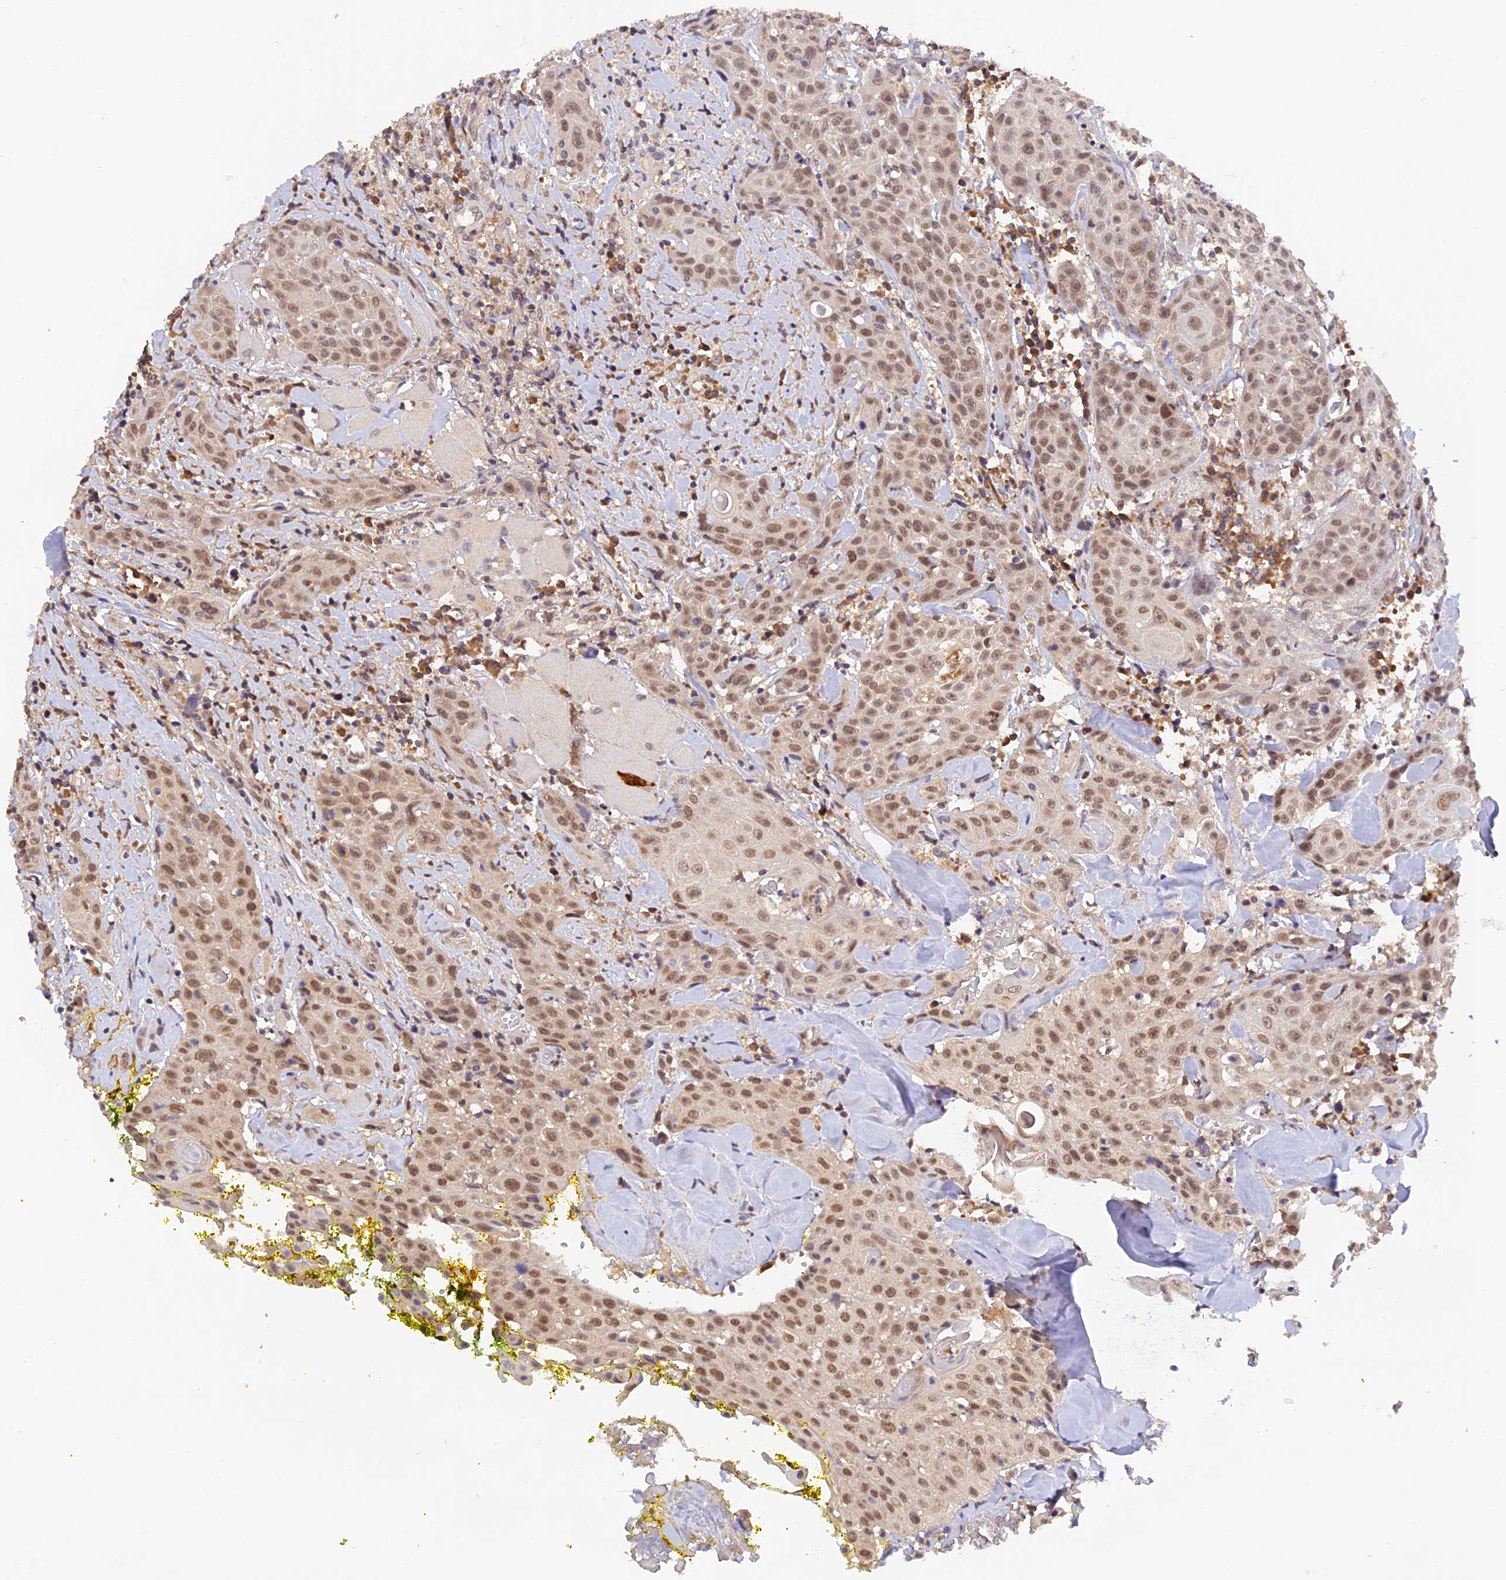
{"staining": {"intensity": "moderate", "quantity": ">75%", "location": "nuclear"}, "tissue": "head and neck cancer", "cell_type": "Tumor cells", "image_type": "cancer", "snomed": [{"axis": "morphology", "description": "Squamous cell carcinoma, NOS"}, {"axis": "topography", "description": "Oral tissue"}, {"axis": "topography", "description": "Head-Neck"}], "caption": "Head and neck cancer (squamous cell carcinoma) stained for a protein (brown) demonstrates moderate nuclear positive positivity in approximately >75% of tumor cells.", "gene": "ZNF436", "patient": {"sex": "female", "age": 82}}